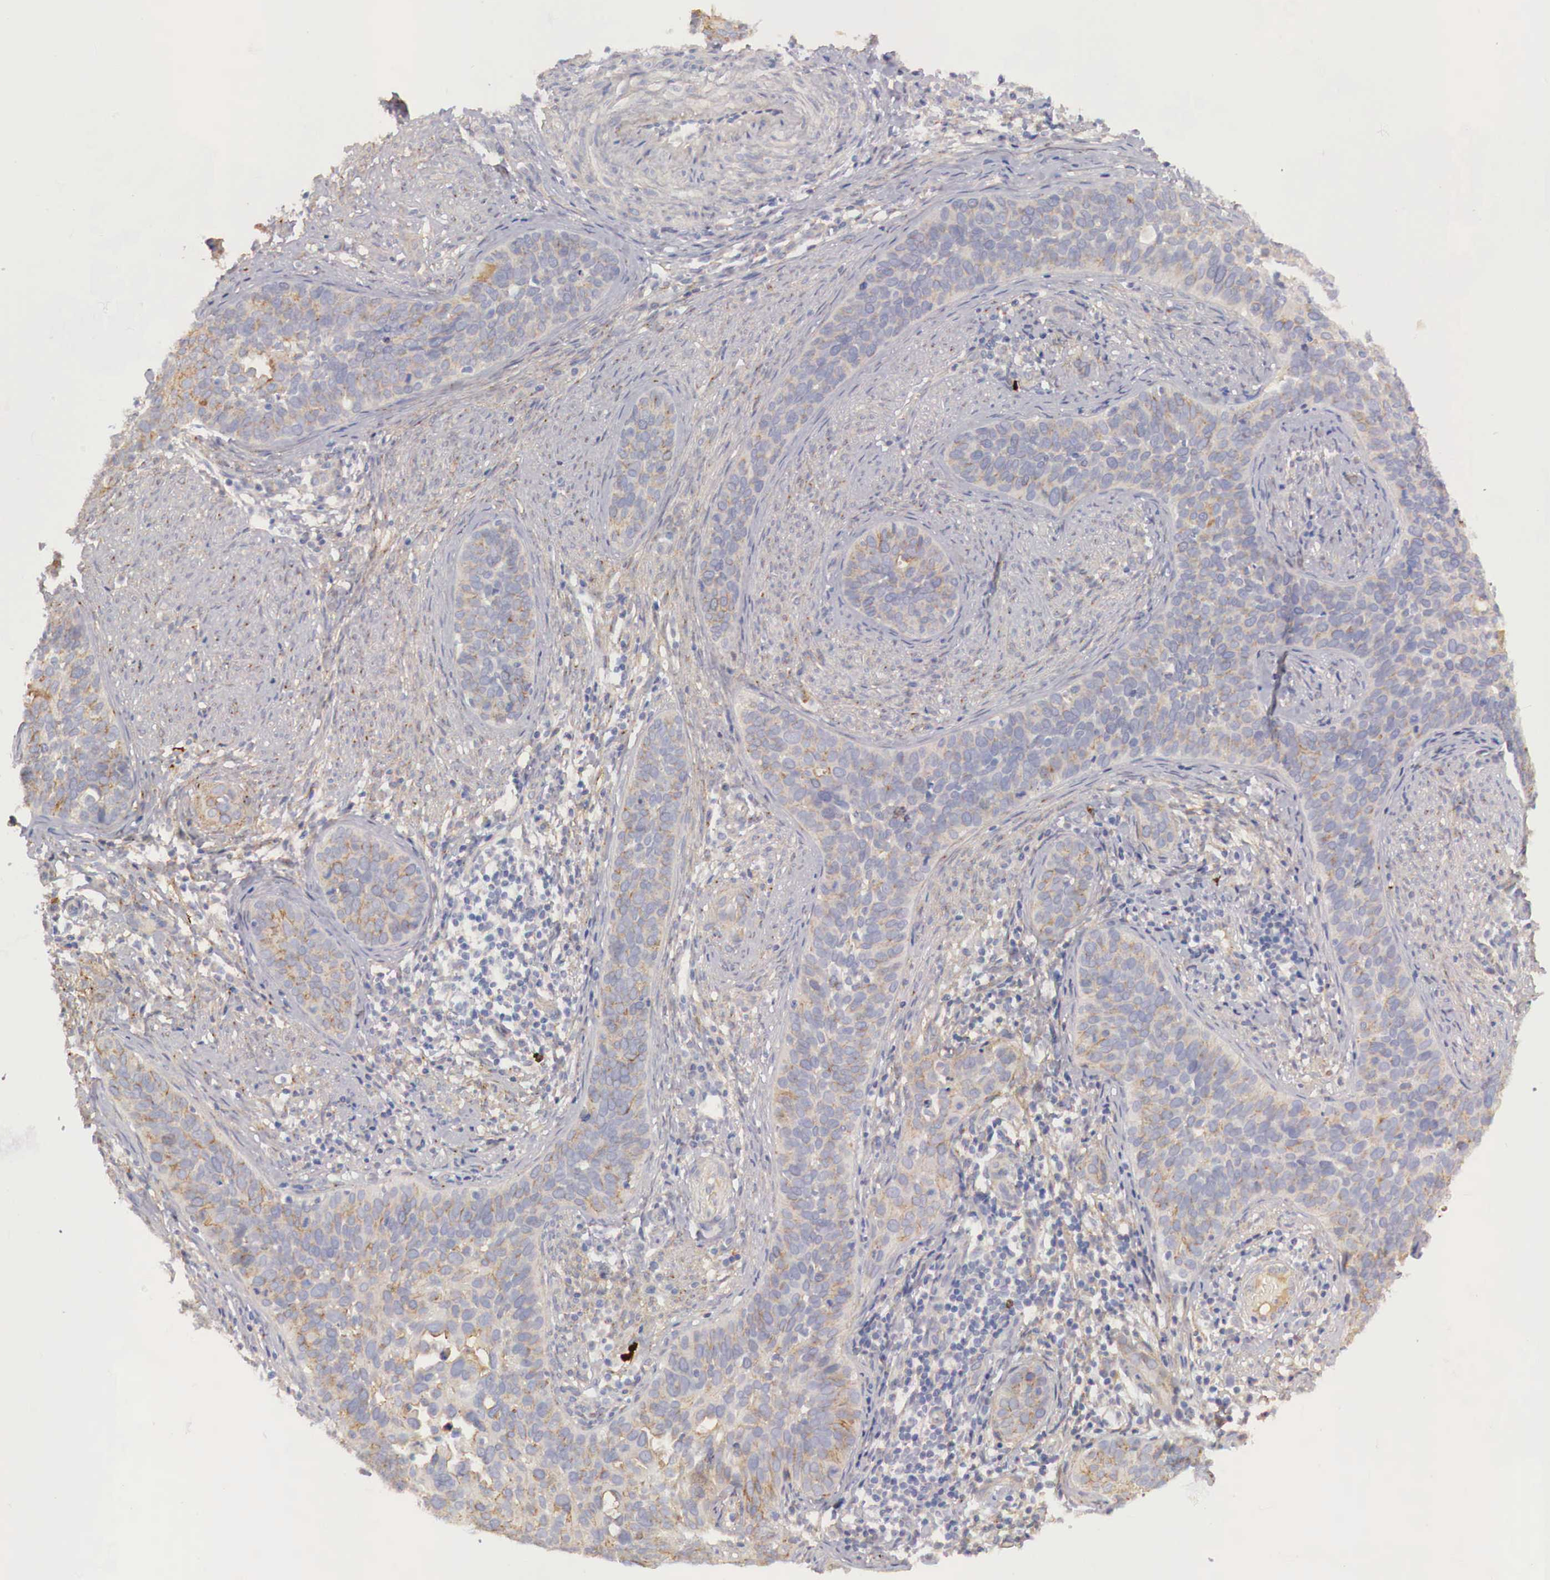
{"staining": {"intensity": "weak", "quantity": "25%-75%", "location": "cytoplasmic/membranous"}, "tissue": "cervical cancer", "cell_type": "Tumor cells", "image_type": "cancer", "snomed": [{"axis": "morphology", "description": "Squamous cell carcinoma, NOS"}, {"axis": "topography", "description": "Cervix"}], "caption": "Immunohistochemical staining of human cervical cancer (squamous cell carcinoma) exhibits weak cytoplasmic/membranous protein expression in approximately 25%-75% of tumor cells.", "gene": "KLHDC7B", "patient": {"sex": "female", "age": 31}}